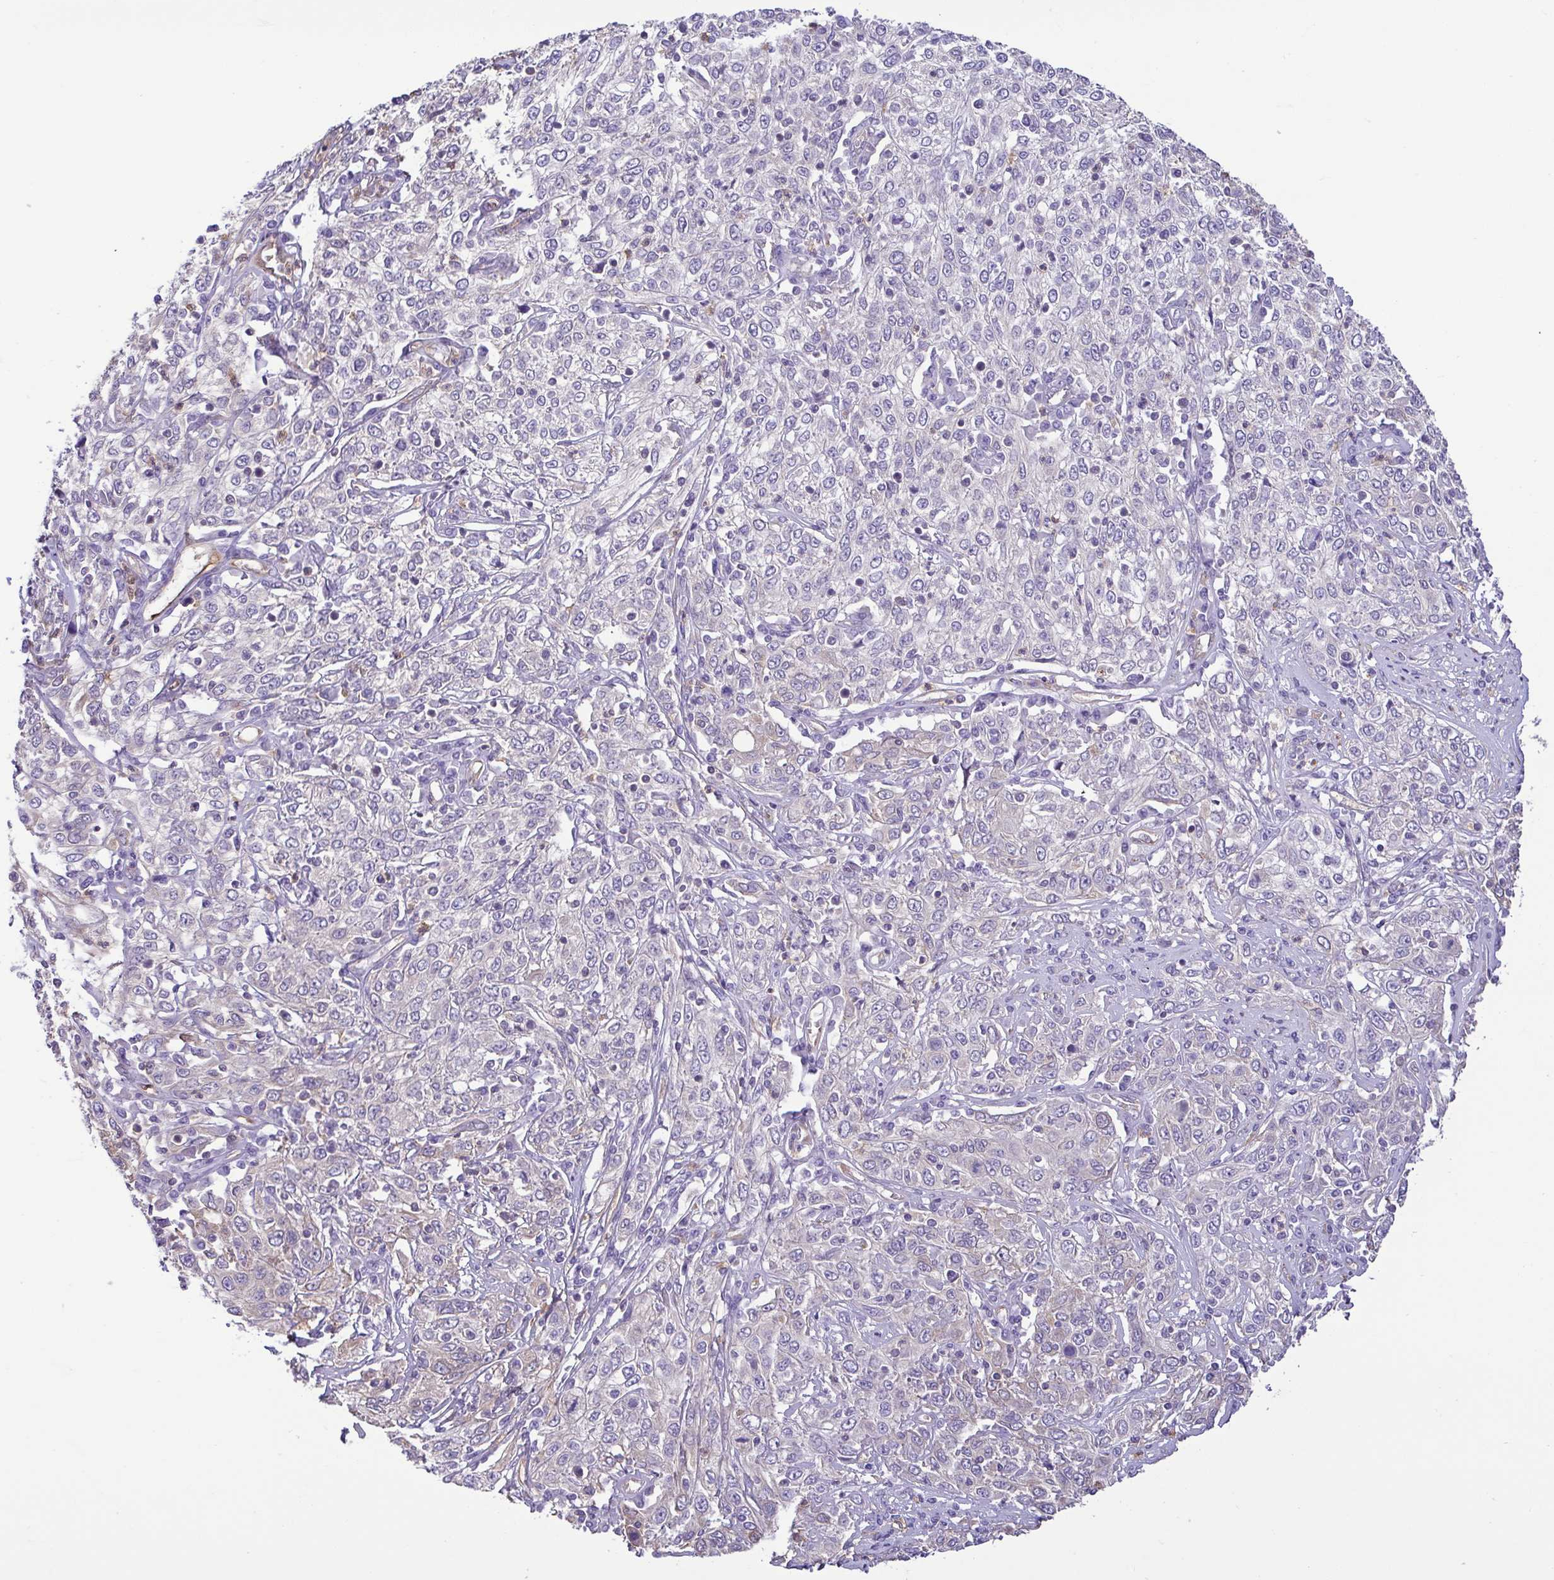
{"staining": {"intensity": "negative", "quantity": "none", "location": "none"}, "tissue": "cervical cancer", "cell_type": "Tumor cells", "image_type": "cancer", "snomed": [{"axis": "morphology", "description": "Squamous cell carcinoma, NOS"}, {"axis": "topography", "description": "Cervix"}], "caption": "DAB immunohistochemical staining of human cervical cancer reveals no significant expression in tumor cells. (Brightfield microscopy of DAB (3,3'-diaminobenzidine) IHC at high magnification).", "gene": "MYL10", "patient": {"sex": "female", "age": 46}}